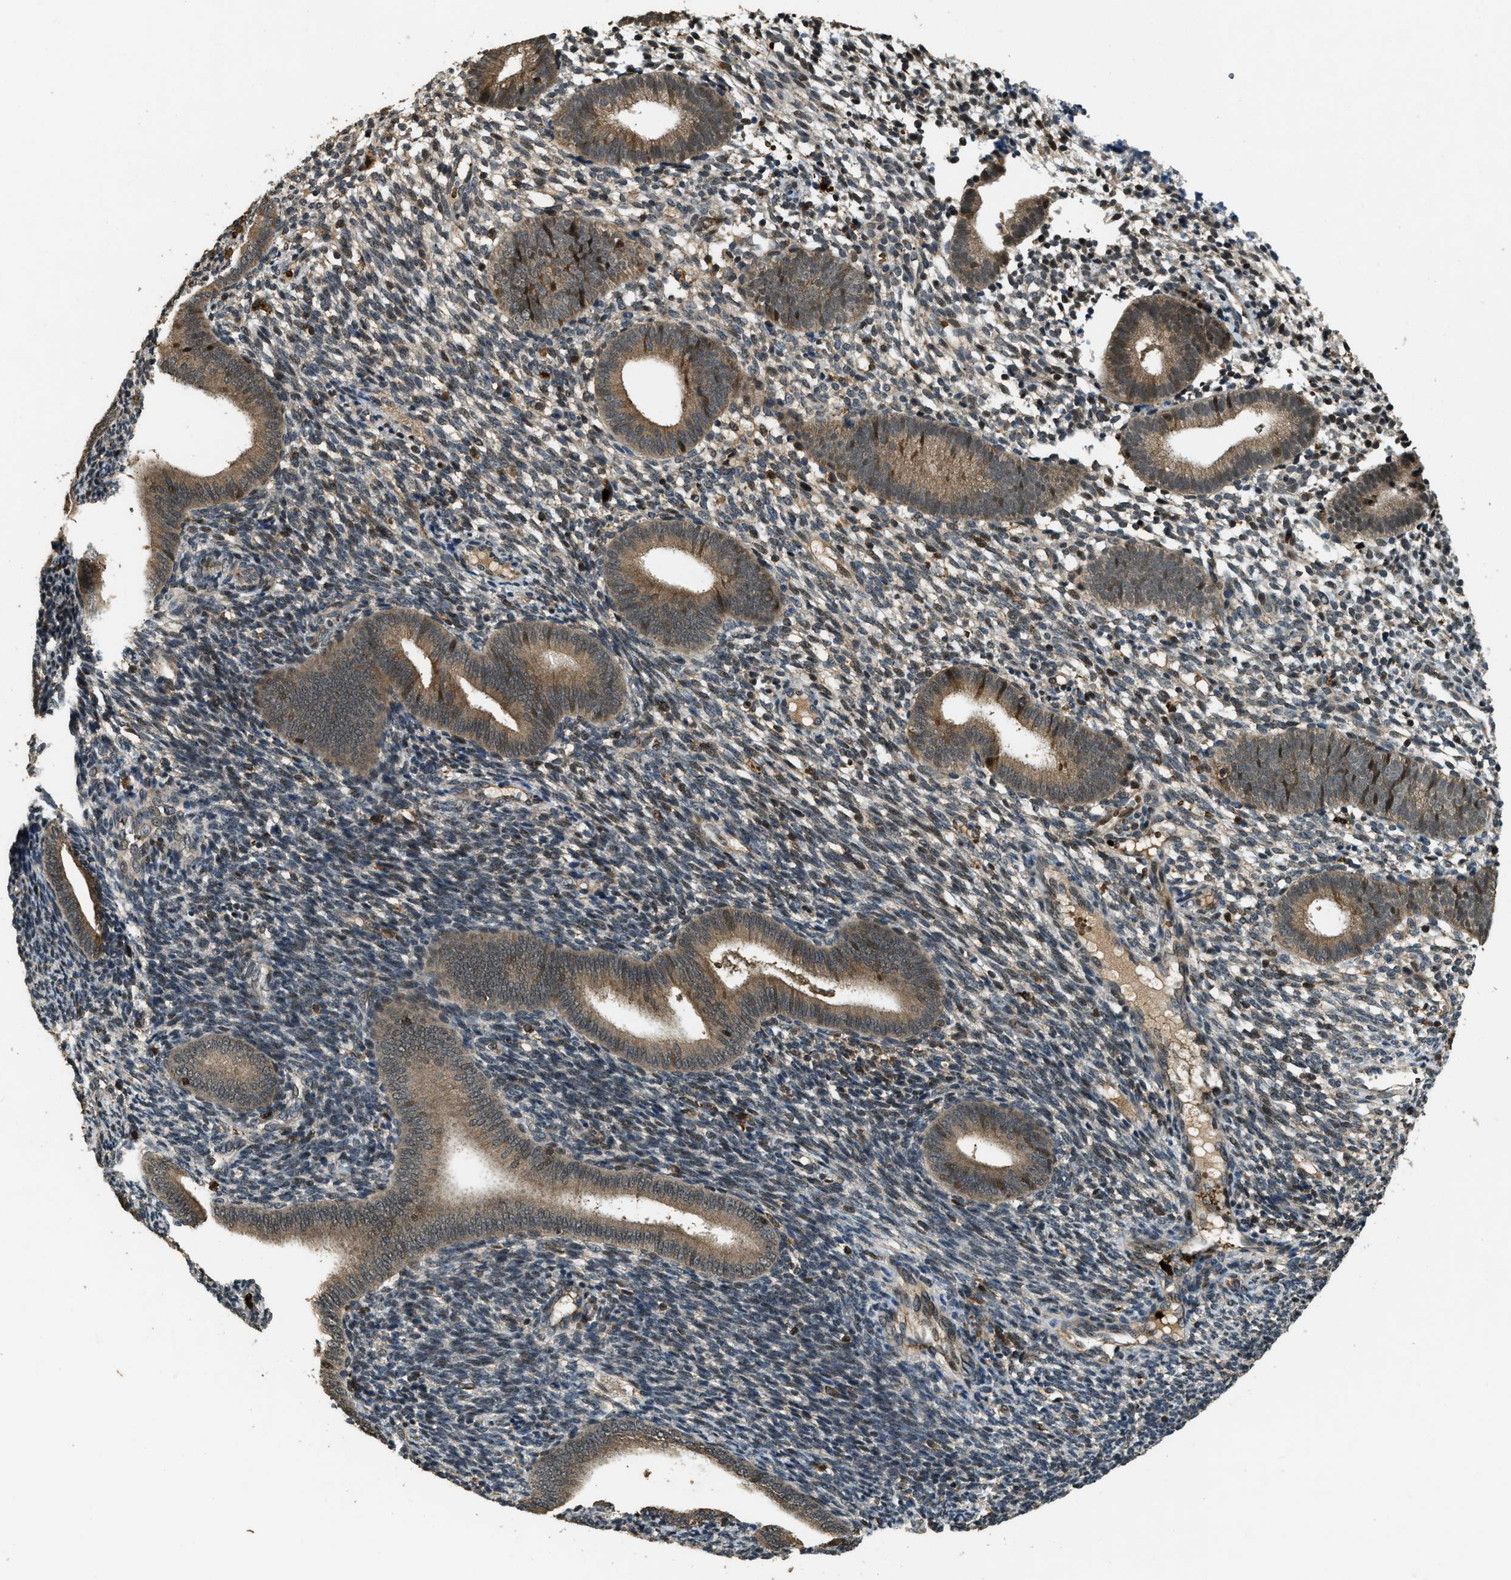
{"staining": {"intensity": "negative", "quantity": "none", "location": "none"}, "tissue": "endometrium", "cell_type": "Cells in endometrial stroma", "image_type": "normal", "snomed": [{"axis": "morphology", "description": "Normal tissue, NOS"}, {"axis": "topography", "description": "Uterus"}, {"axis": "topography", "description": "Endometrium"}], "caption": "Immunohistochemistry of normal endometrium exhibits no expression in cells in endometrial stroma. The staining was performed using DAB (3,3'-diaminobenzidine) to visualize the protein expression in brown, while the nuclei were stained in blue with hematoxylin (Magnification: 20x).", "gene": "RNF141", "patient": {"sex": "female", "age": 33}}